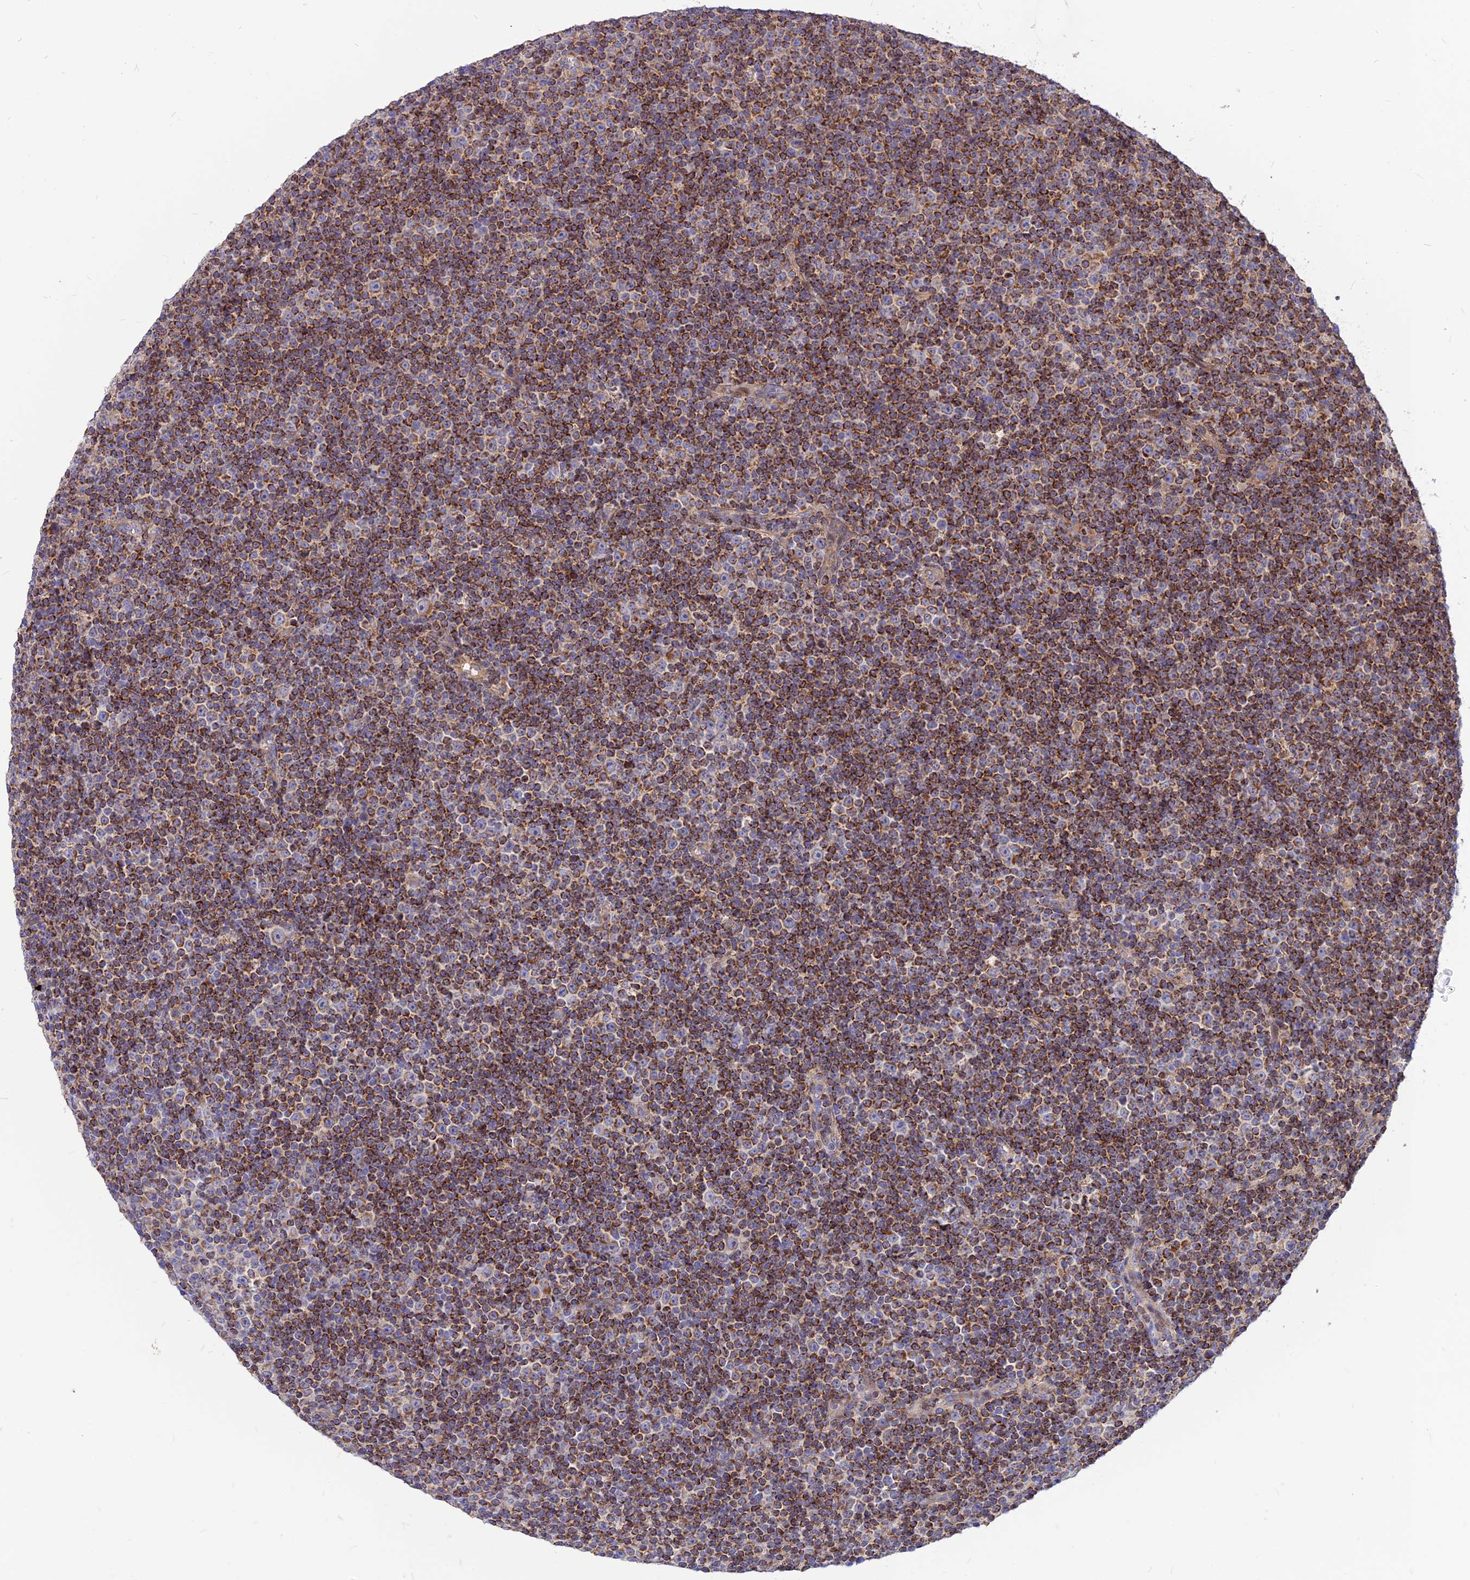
{"staining": {"intensity": "moderate", "quantity": "25%-75%", "location": "cytoplasmic/membranous"}, "tissue": "lymphoma", "cell_type": "Tumor cells", "image_type": "cancer", "snomed": [{"axis": "morphology", "description": "Malignant lymphoma, non-Hodgkin's type, Low grade"}, {"axis": "topography", "description": "Lymph node"}], "caption": "Immunohistochemical staining of lymphoma shows medium levels of moderate cytoplasmic/membranous positivity in approximately 25%-75% of tumor cells. Ihc stains the protein of interest in brown and the nuclei are stained blue.", "gene": "ECI1", "patient": {"sex": "female", "age": 67}}